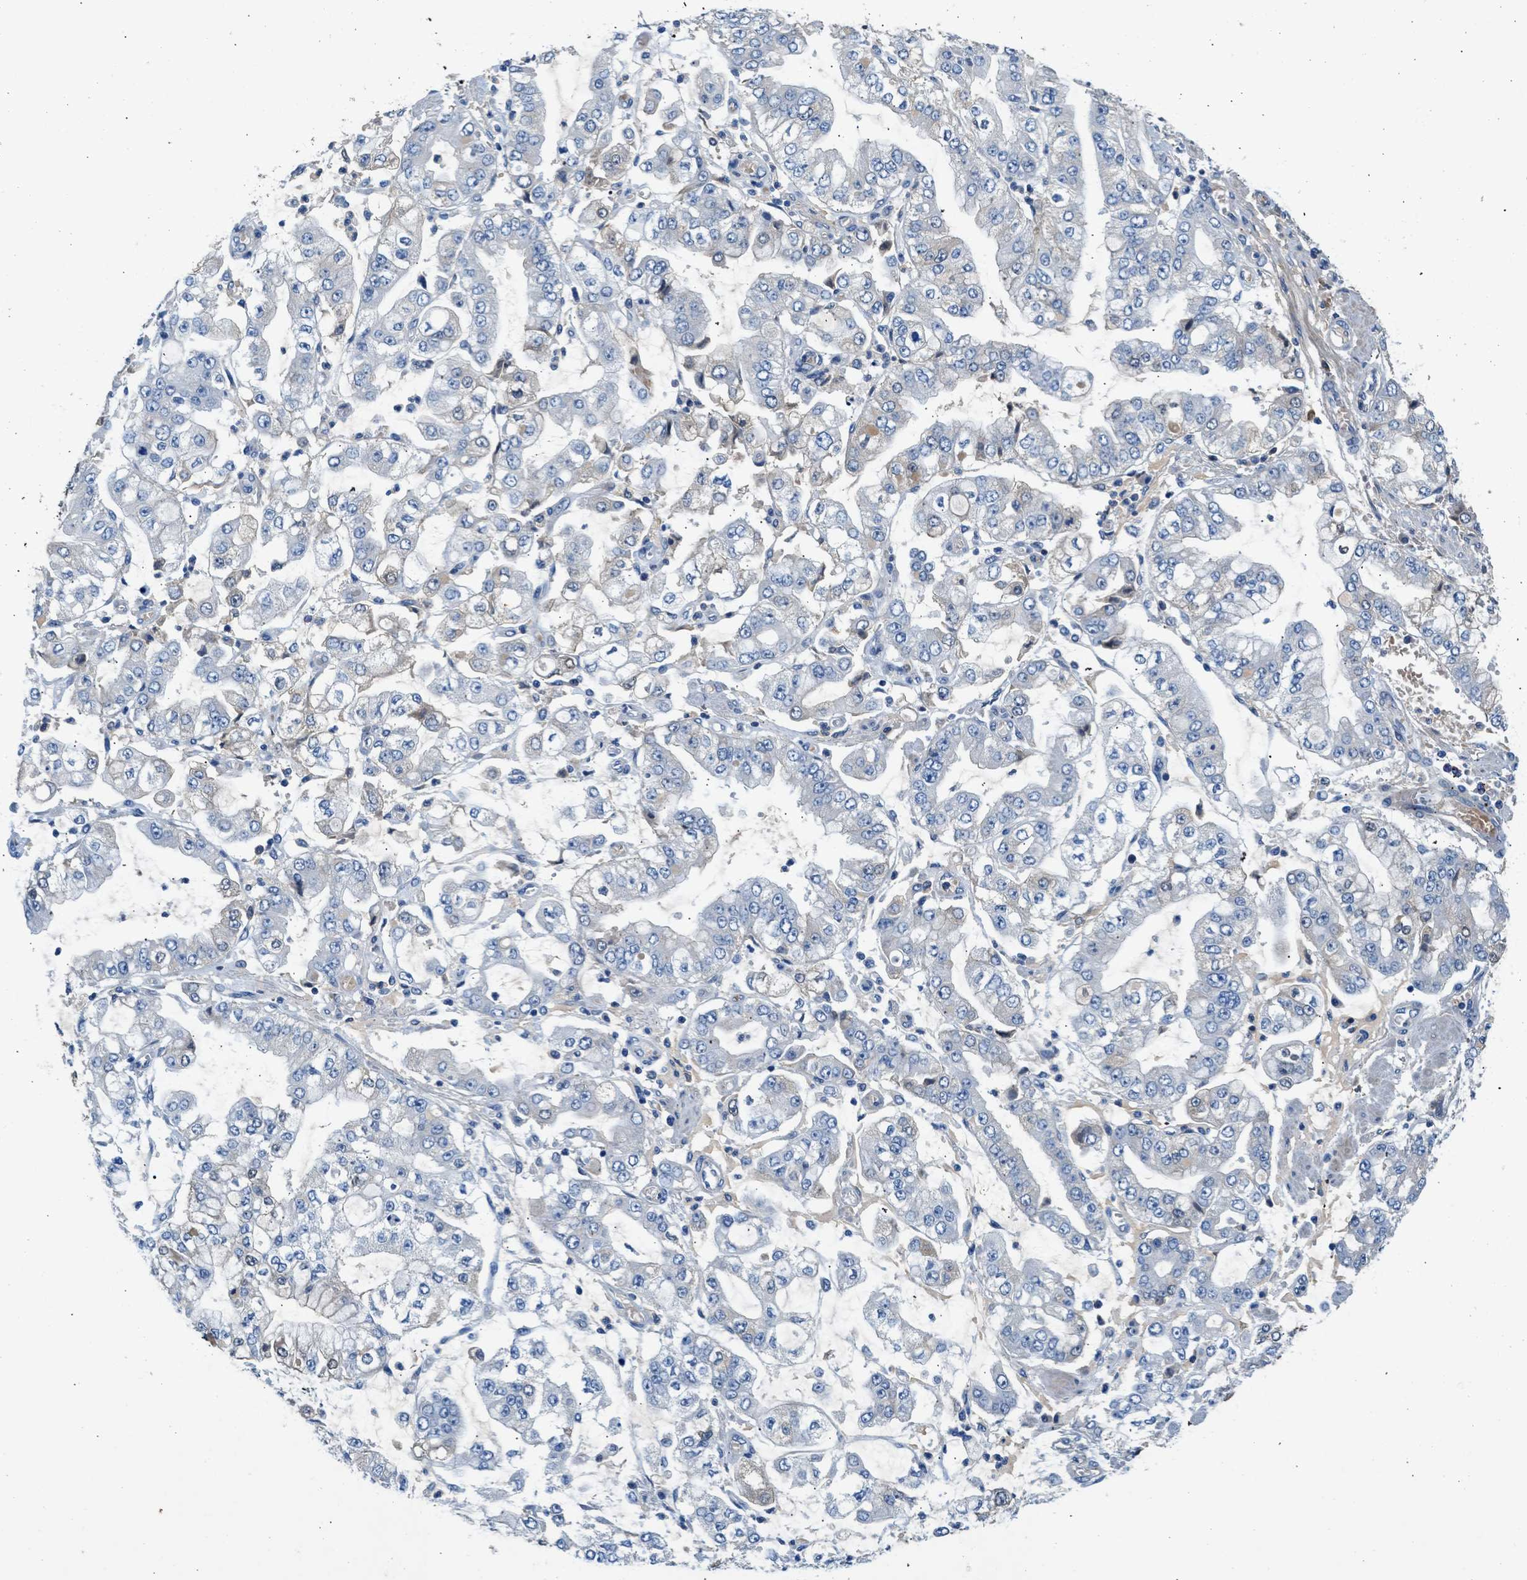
{"staining": {"intensity": "negative", "quantity": "none", "location": "none"}, "tissue": "stomach cancer", "cell_type": "Tumor cells", "image_type": "cancer", "snomed": [{"axis": "morphology", "description": "Adenocarcinoma, NOS"}, {"axis": "topography", "description": "Stomach"}], "caption": "Tumor cells show no significant expression in stomach cancer. The staining is performed using DAB brown chromogen with nuclei counter-stained in using hematoxylin.", "gene": "RWDD2B", "patient": {"sex": "male", "age": 76}}